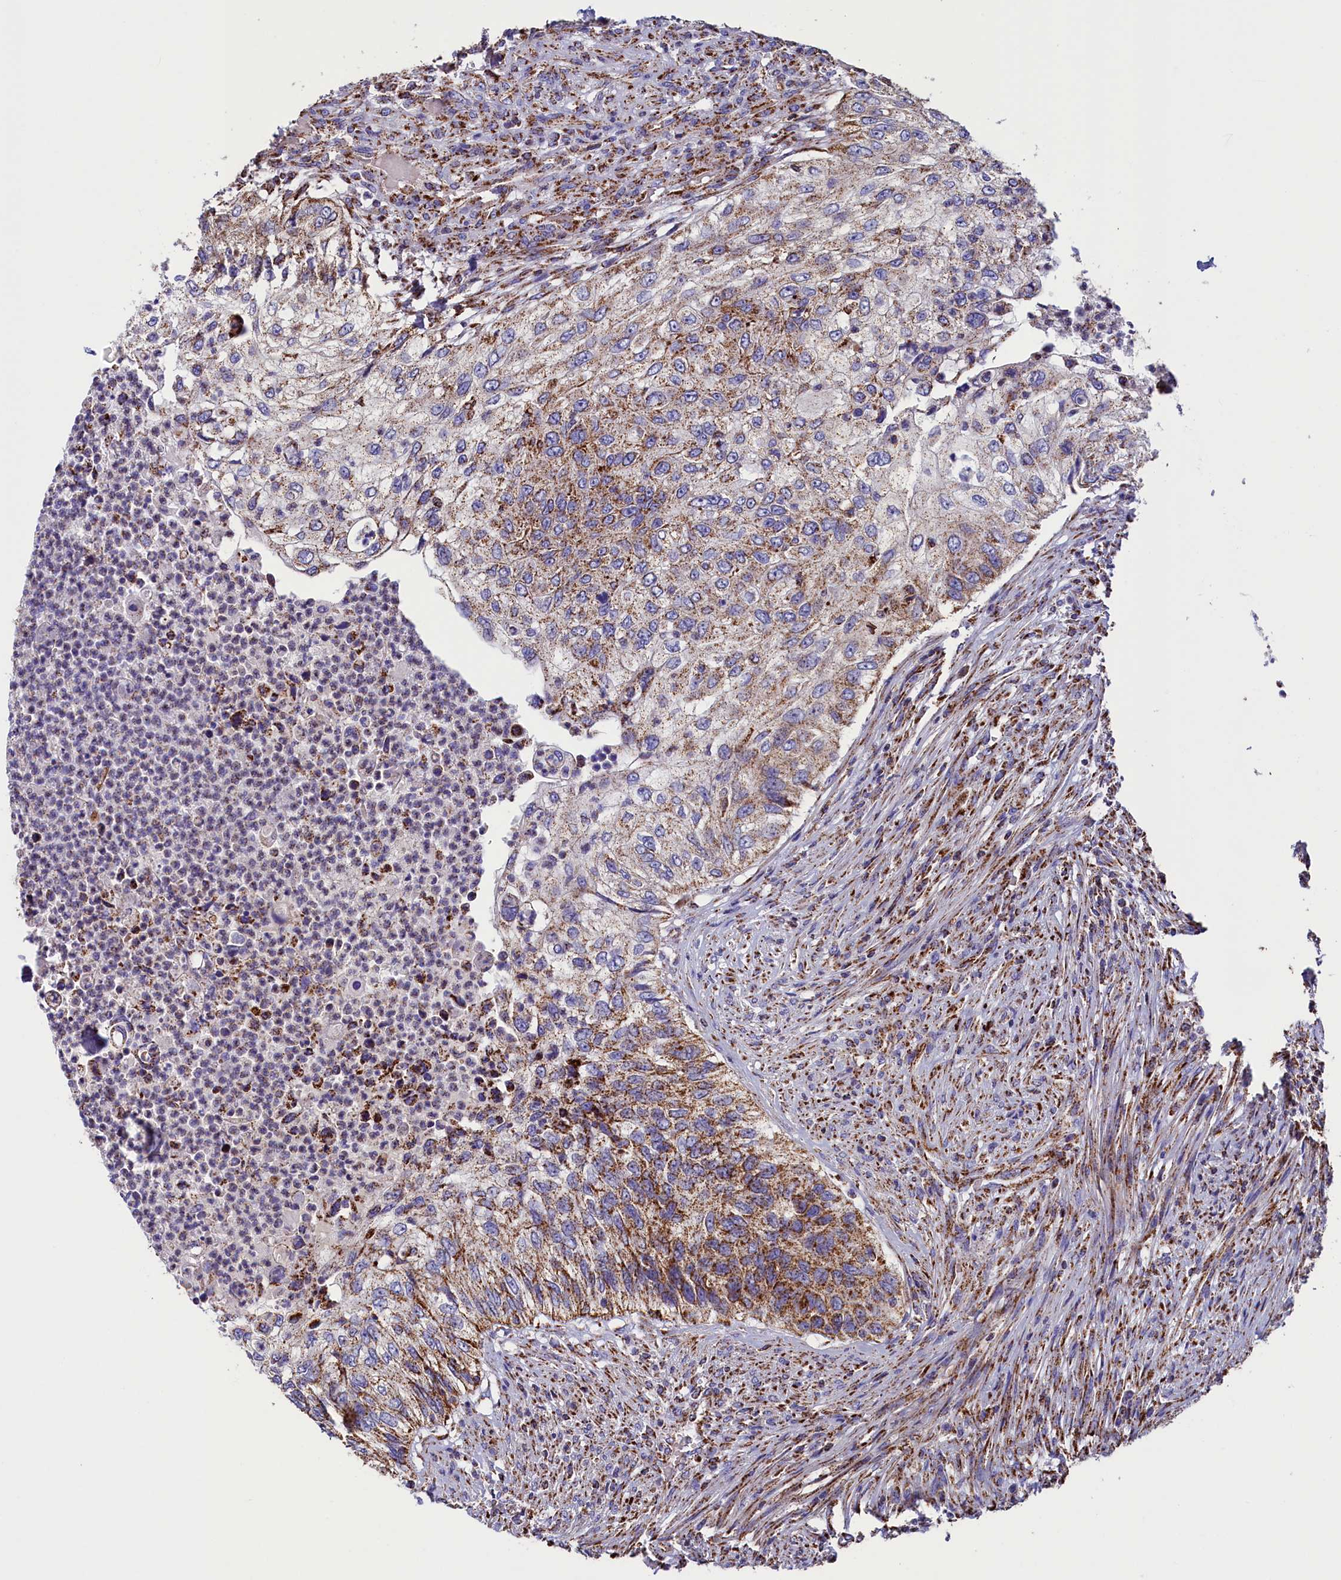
{"staining": {"intensity": "moderate", "quantity": ">75%", "location": "cytoplasmic/membranous"}, "tissue": "urothelial cancer", "cell_type": "Tumor cells", "image_type": "cancer", "snomed": [{"axis": "morphology", "description": "Urothelial carcinoma, High grade"}, {"axis": "topography", "description": "Urinary bladder"}], "caption": "Urothelial cancer tissue shows moderate cytoplasmic/membranous staining in about >75% of tumor cells, visualized by immunohistochemistry.", "gene": "SLC39A3", "patient": {"sex": "female", "age": 60}}